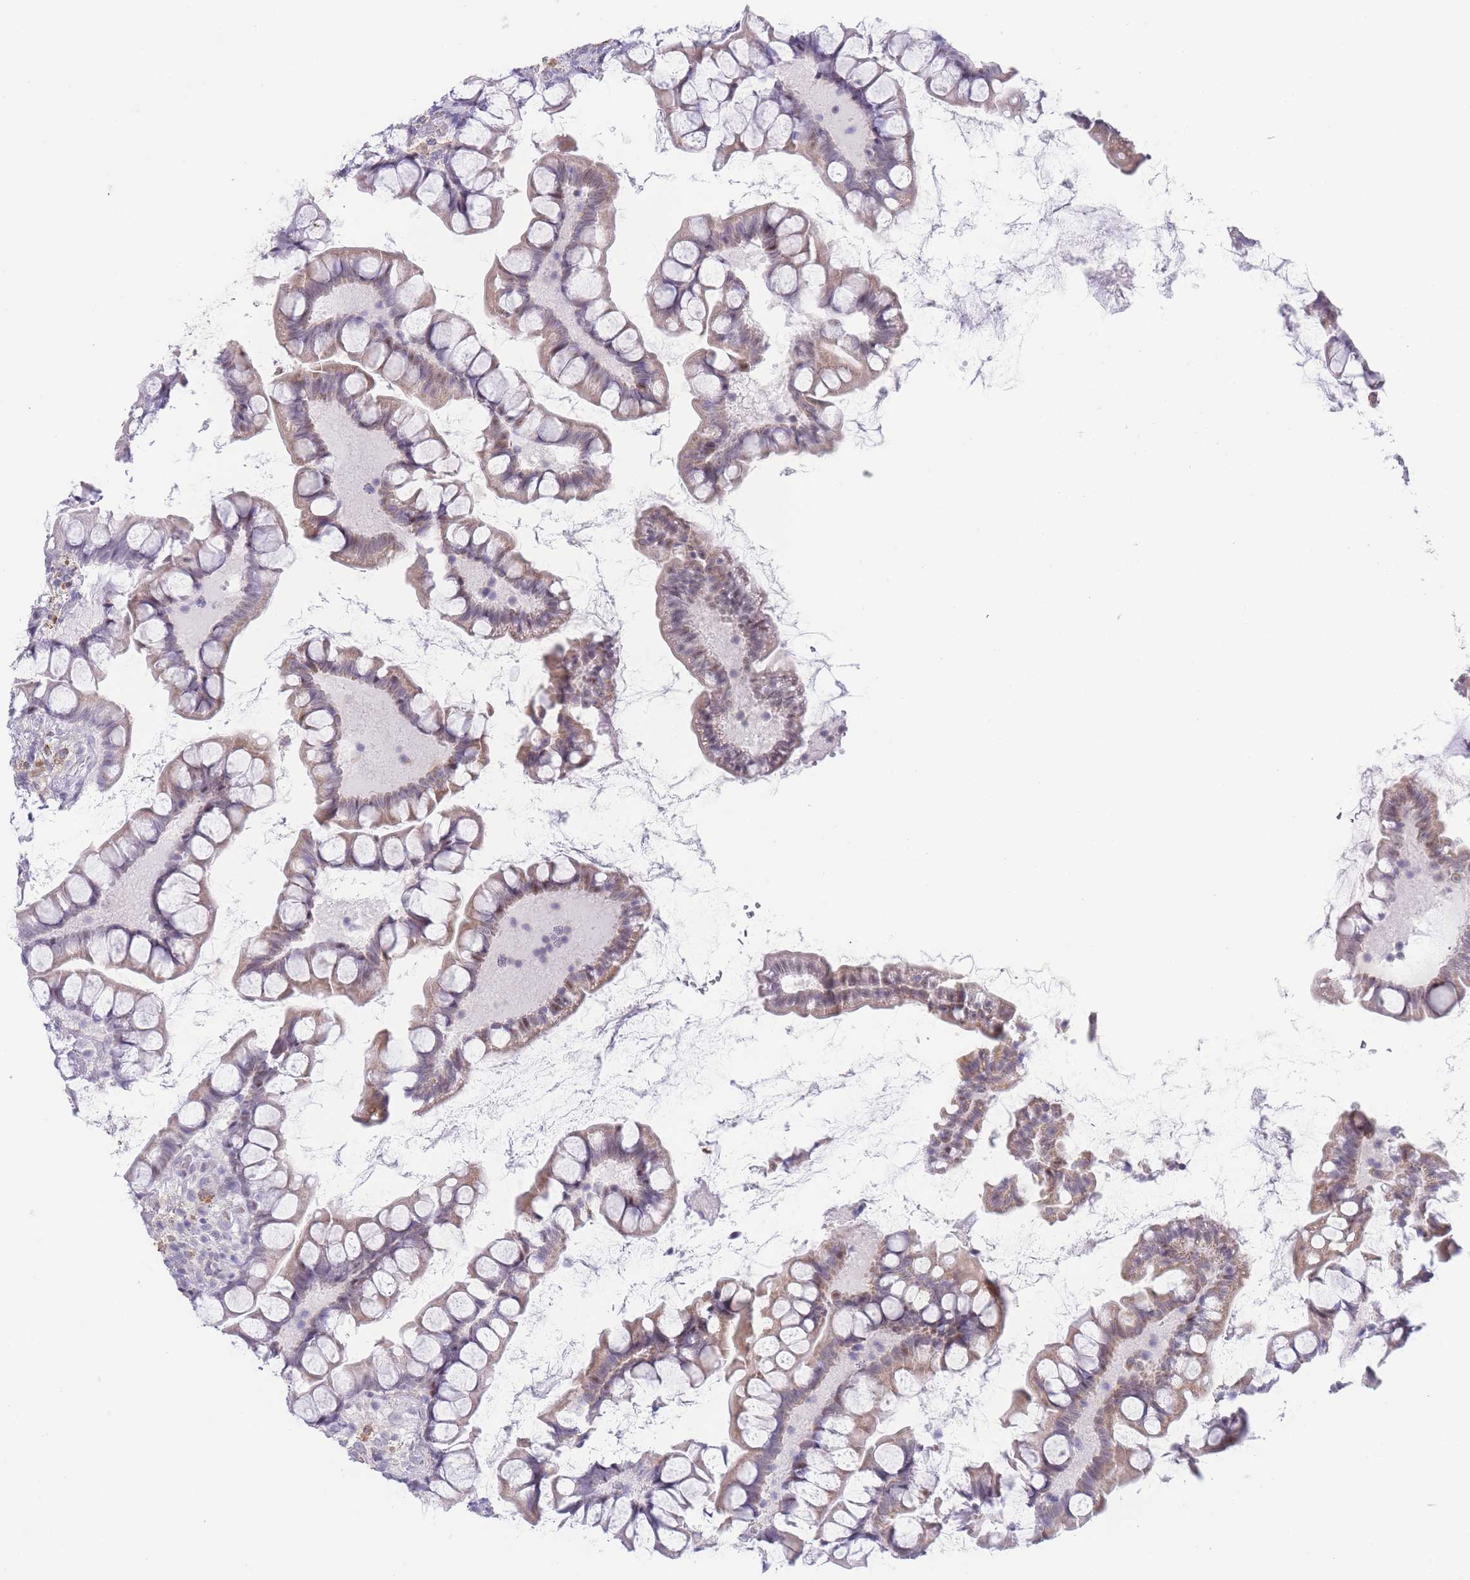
{"staining": {"intensity": "weak", "quantity": "25%-75%", "location": "cytoplasmic/membranous"}, "tissue": "small intestine", "cell_type": "Glandular cells", "image_type": "normal", "snomed": [{"axis": "morphology", "description": "Normal tissue, NOS"}, {"axis": "topography", "description": "Small intestine"}], "caption": "Immunohistochemical staining of benign small intestine reveals 25%-75% levels of weak cytoplasmic/membranous protein positivity in about 25%-75% of glandular cells.", "gene": "ASAP3", "patient": {"sex": "male", "age": 70}}